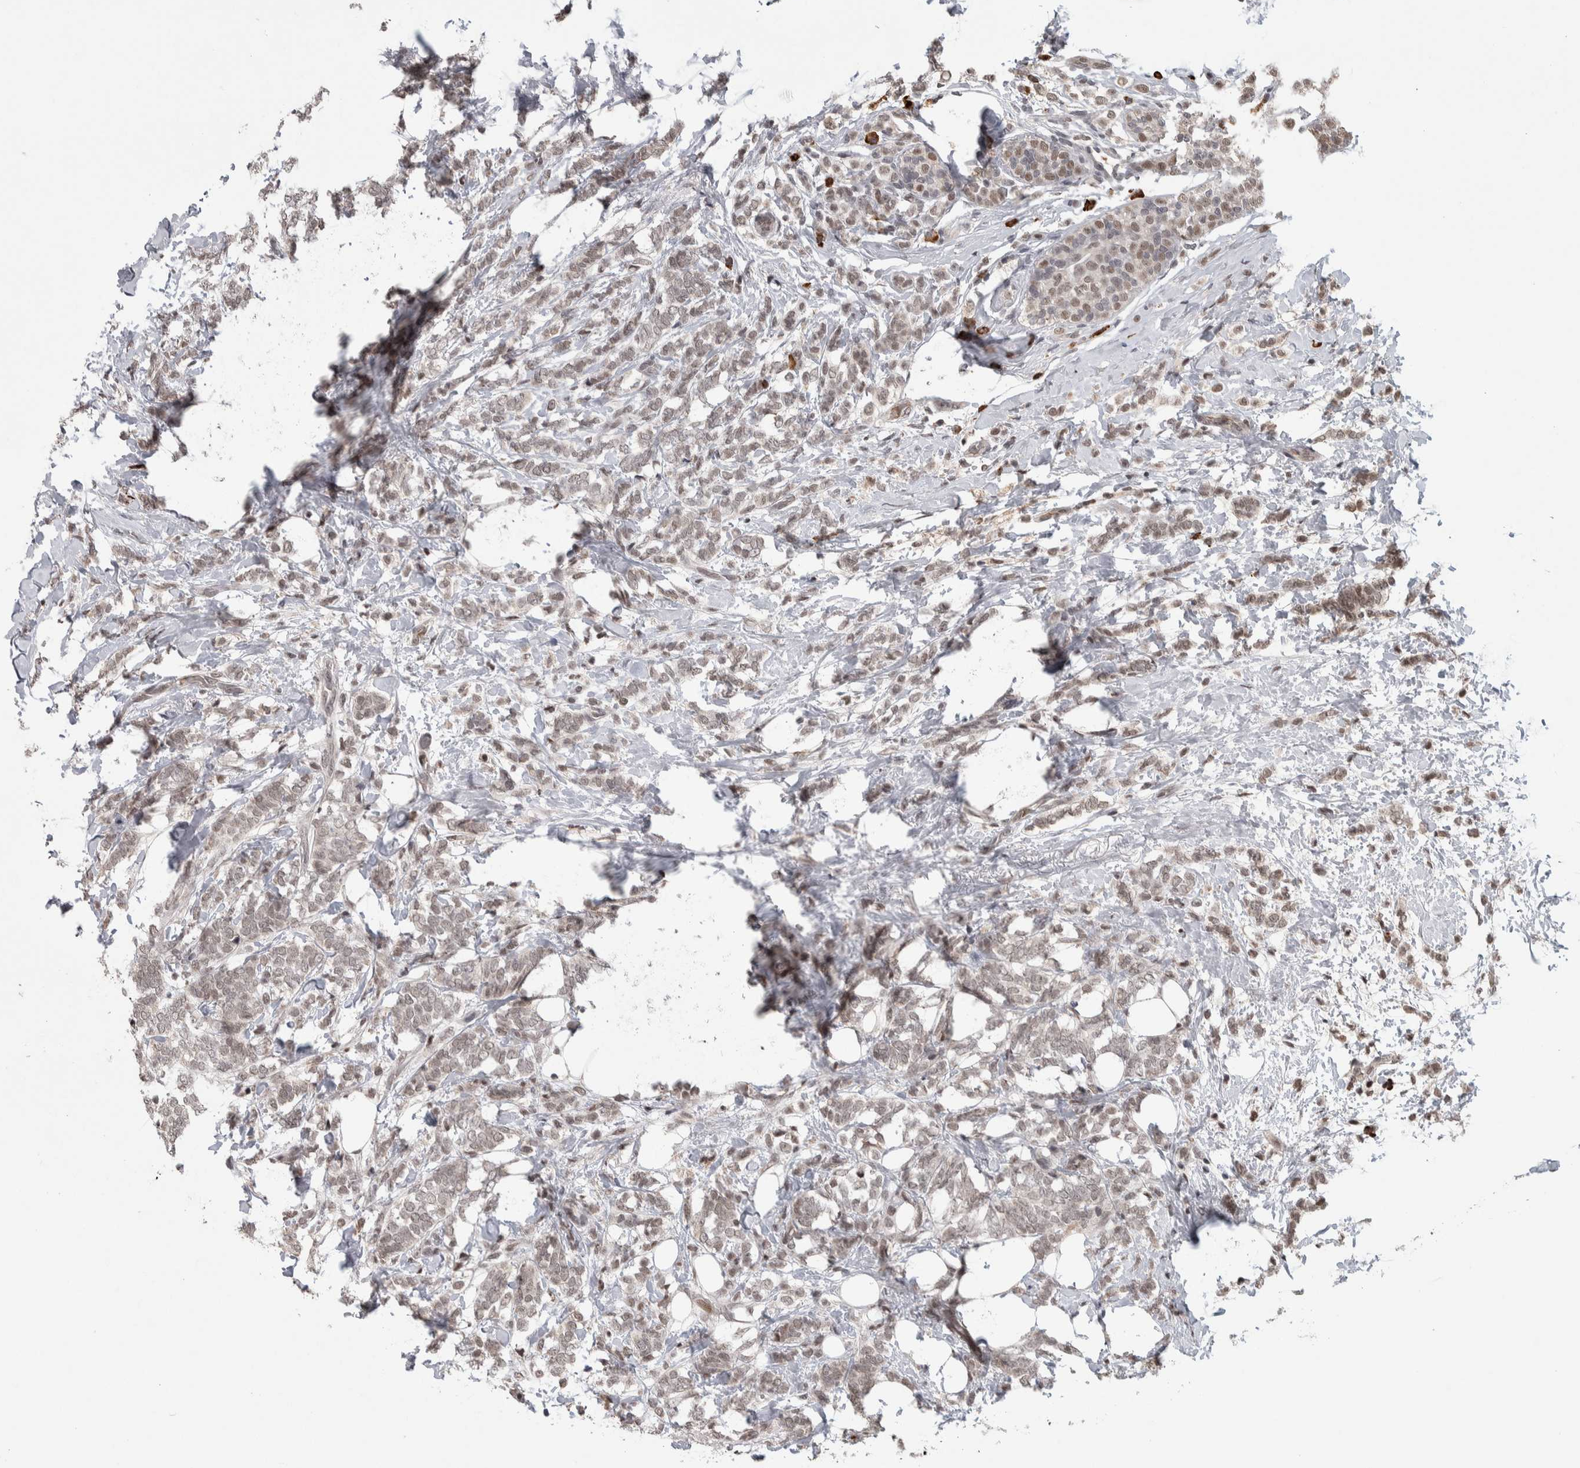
{"staining": {"intensity": "weak", "quantity": ">75%", "location": "nuclear"}, "tissue": "breast cancer", "cell_type": "Tumor cells", "image_type": "cancer", "snomed": [{"axis": "morphology", "description": "Lobular carcinoma"}, {"axis": "topography", "description": "Breast"}], "caption": "Breast lobular carcinoma was stained to show a protein in brown. There is low levels of weak nuclear staining in approximately >75% of tumor cells.", "gene": "ZNF592", "patient": {"sex": "female", "age": 50}}